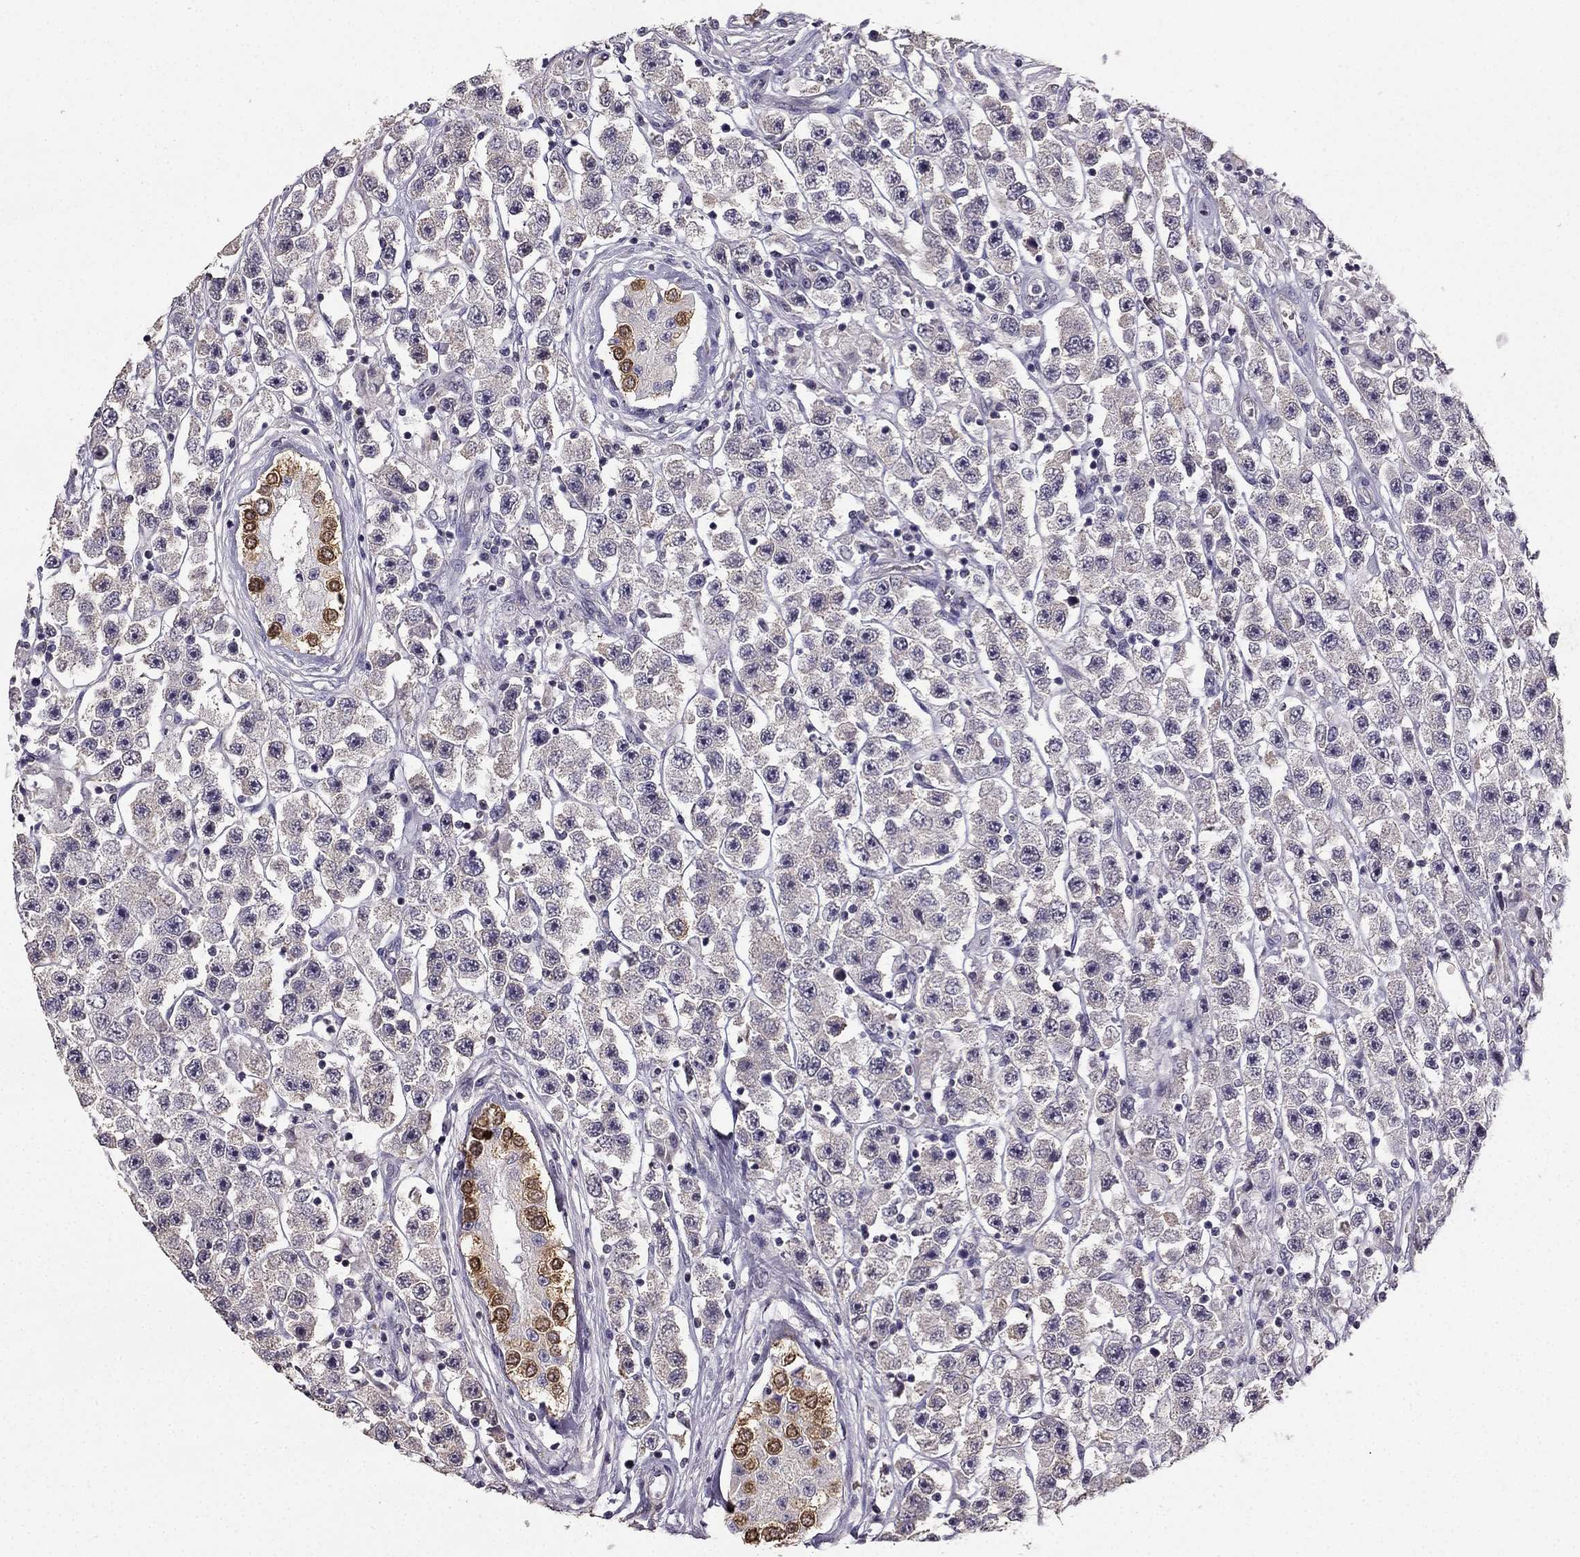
{"staining": {"intensity": "negative", "quantity": "none", "location": "none"}, "tissue": "testis cancer", "cell_type": "Tumor cells", "image_type": "cancer", "snomed": [{"axis": "morphology", "description": "Seminoma, NOS"}, {"axis": "topography", "description": "Testis"}], "caption": "Testis seminoma was stained to show a protein in brown. There is no significant expression in tumor cells. (DAB IHC visualized using brightfield microscopy, high magnification).", "gene": "TSPYL5", "patient": {"sex": "male", "age": 45}}